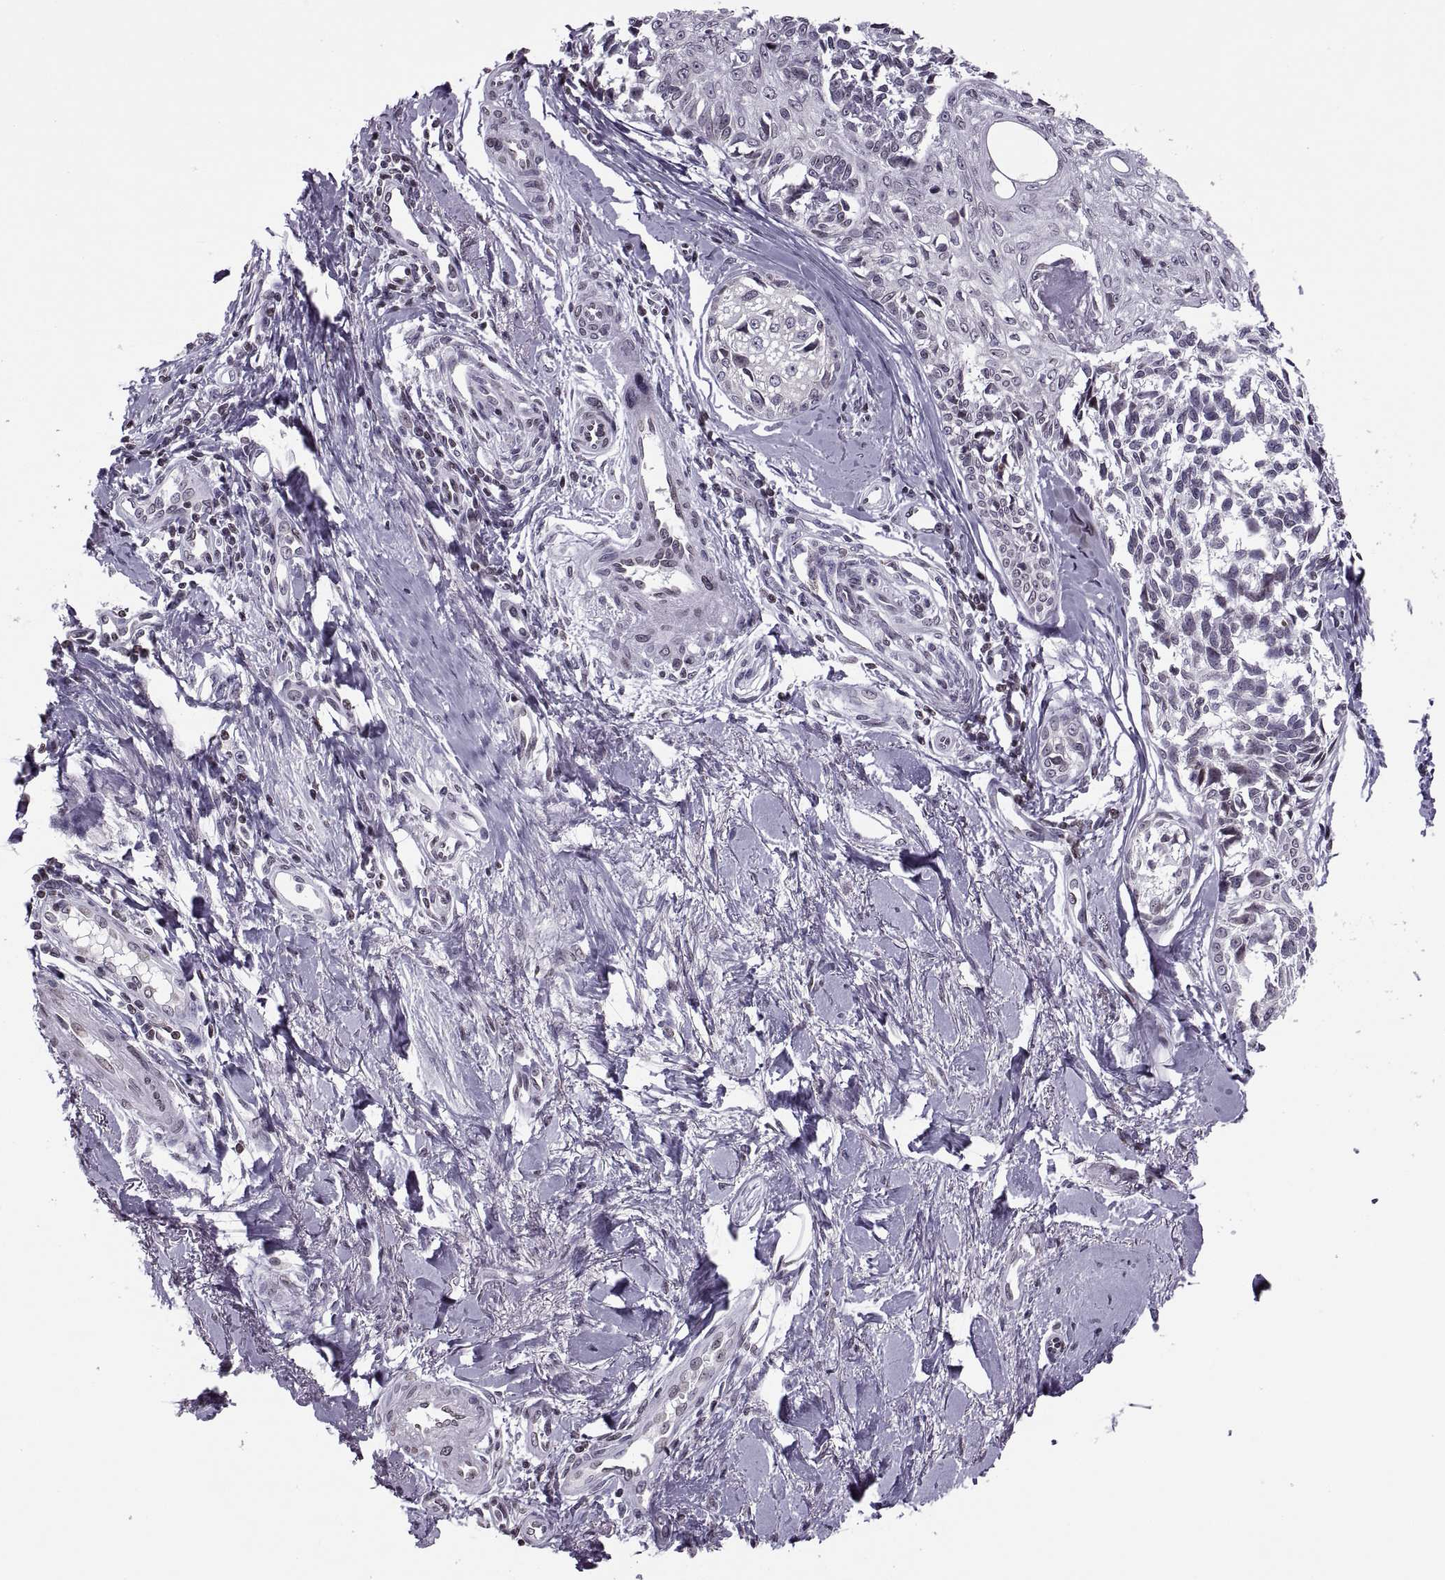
{"staining": {"intensity": "negative", "quantity": "none", "location": "none"}, "tissue": "melanoma", "cell_type": "Tumor cells", "image_type": "cancer", "snomed": [{"axis": "morphology", "description": "Malignant melanoma, NOS"}, {"axis": "topography", "description": "Skin"}], "caption": "Immunohistochemistry of malignant melanoma demonstrates no positivity in tumor cells.", "gene": "H1-8", "patient": {"sex": "female", "age": 86}}